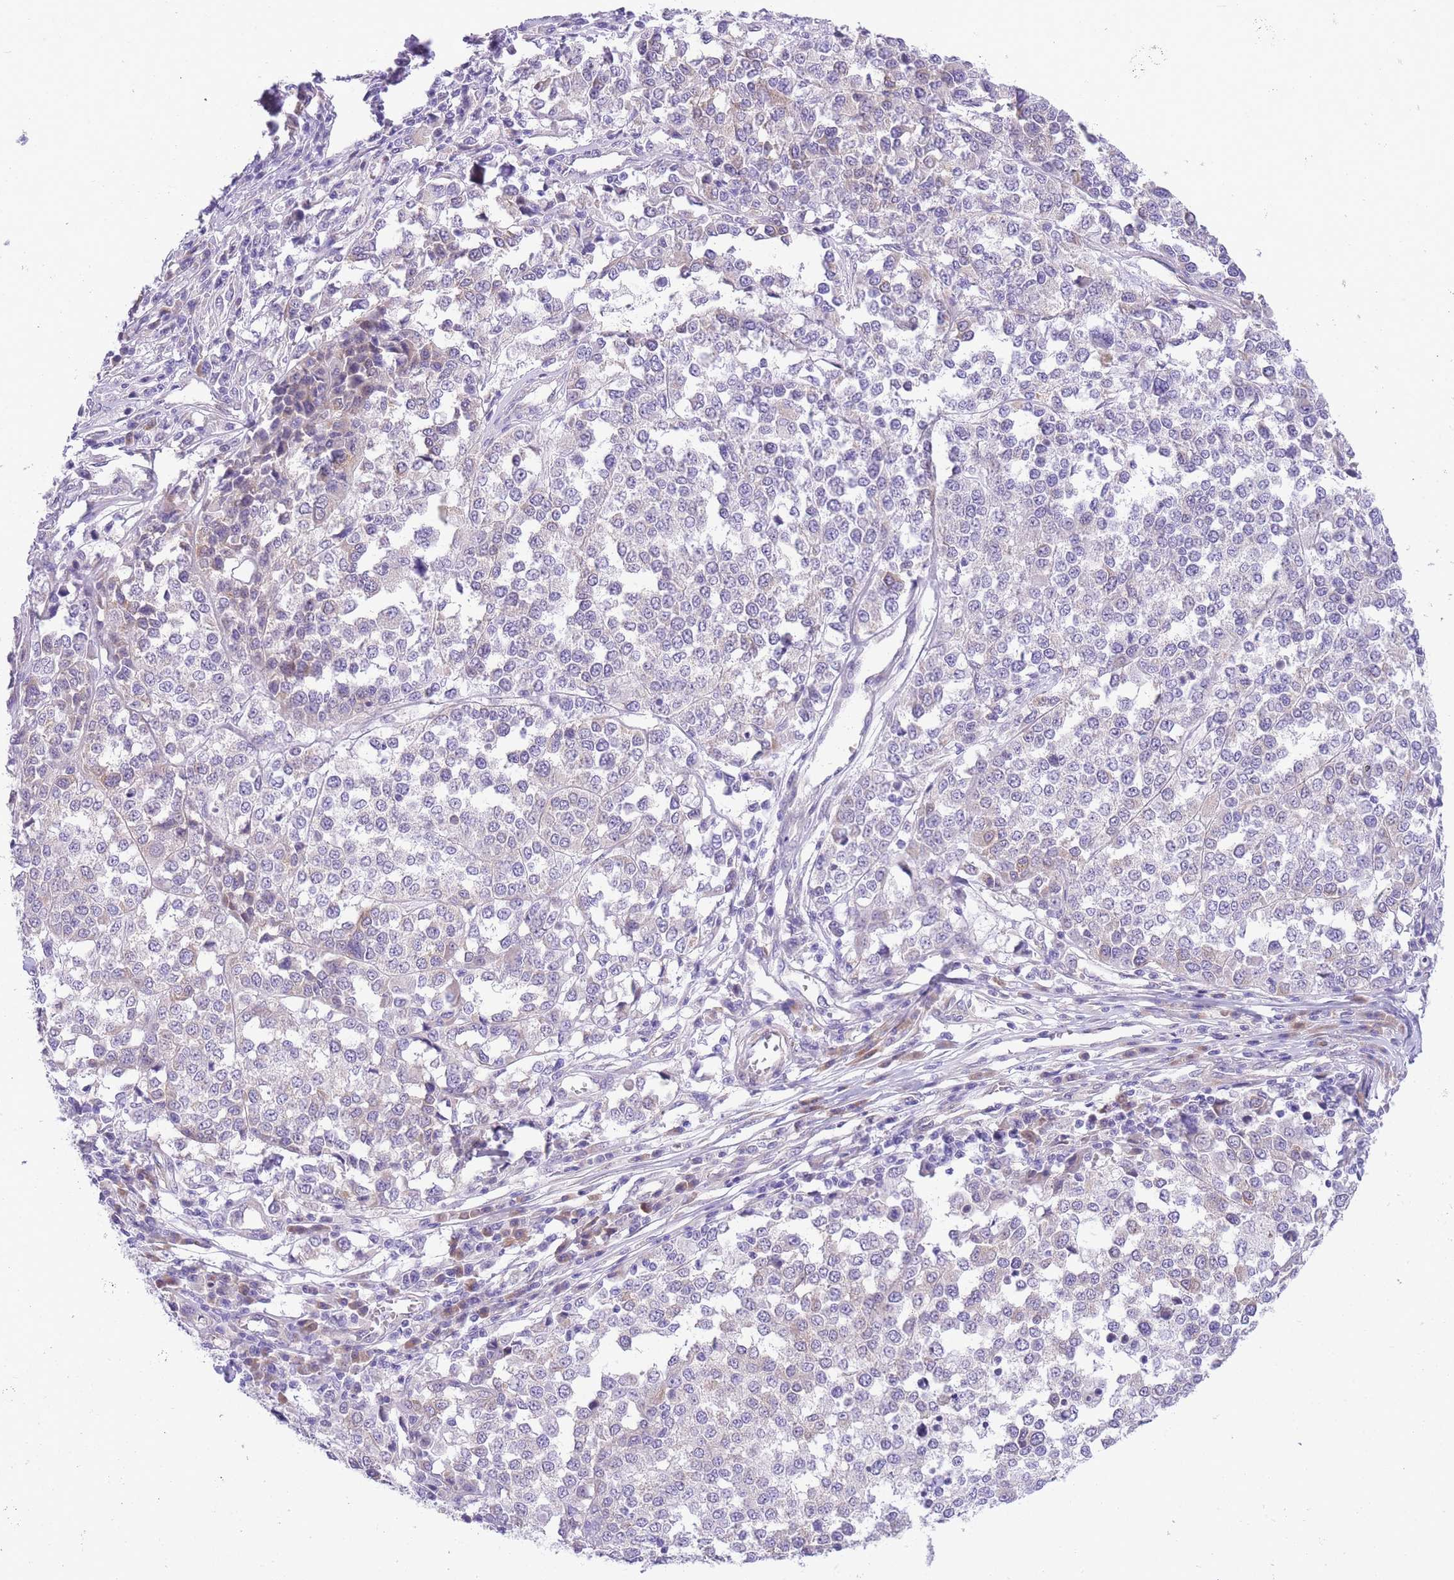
{"staining": {"intensity": "negative", "quantity": "none", "location": "none"}, "tissue": "melanoma", "cell_type": "Tumor cells", "image_type": "cancer", "snomed": [{"axis": "morphology", "description": "Malignant melanoma, Metastatic site"}, {"axis": "topography", "description": "Lymph node"}], "caption": "DAB immunohistochemical staining of human malignant melanoma (metastatic site) exhibits no significant positivity in tumor cells.", "gene": "WWOX", "patient": {"sex": "male", "age": 44}}